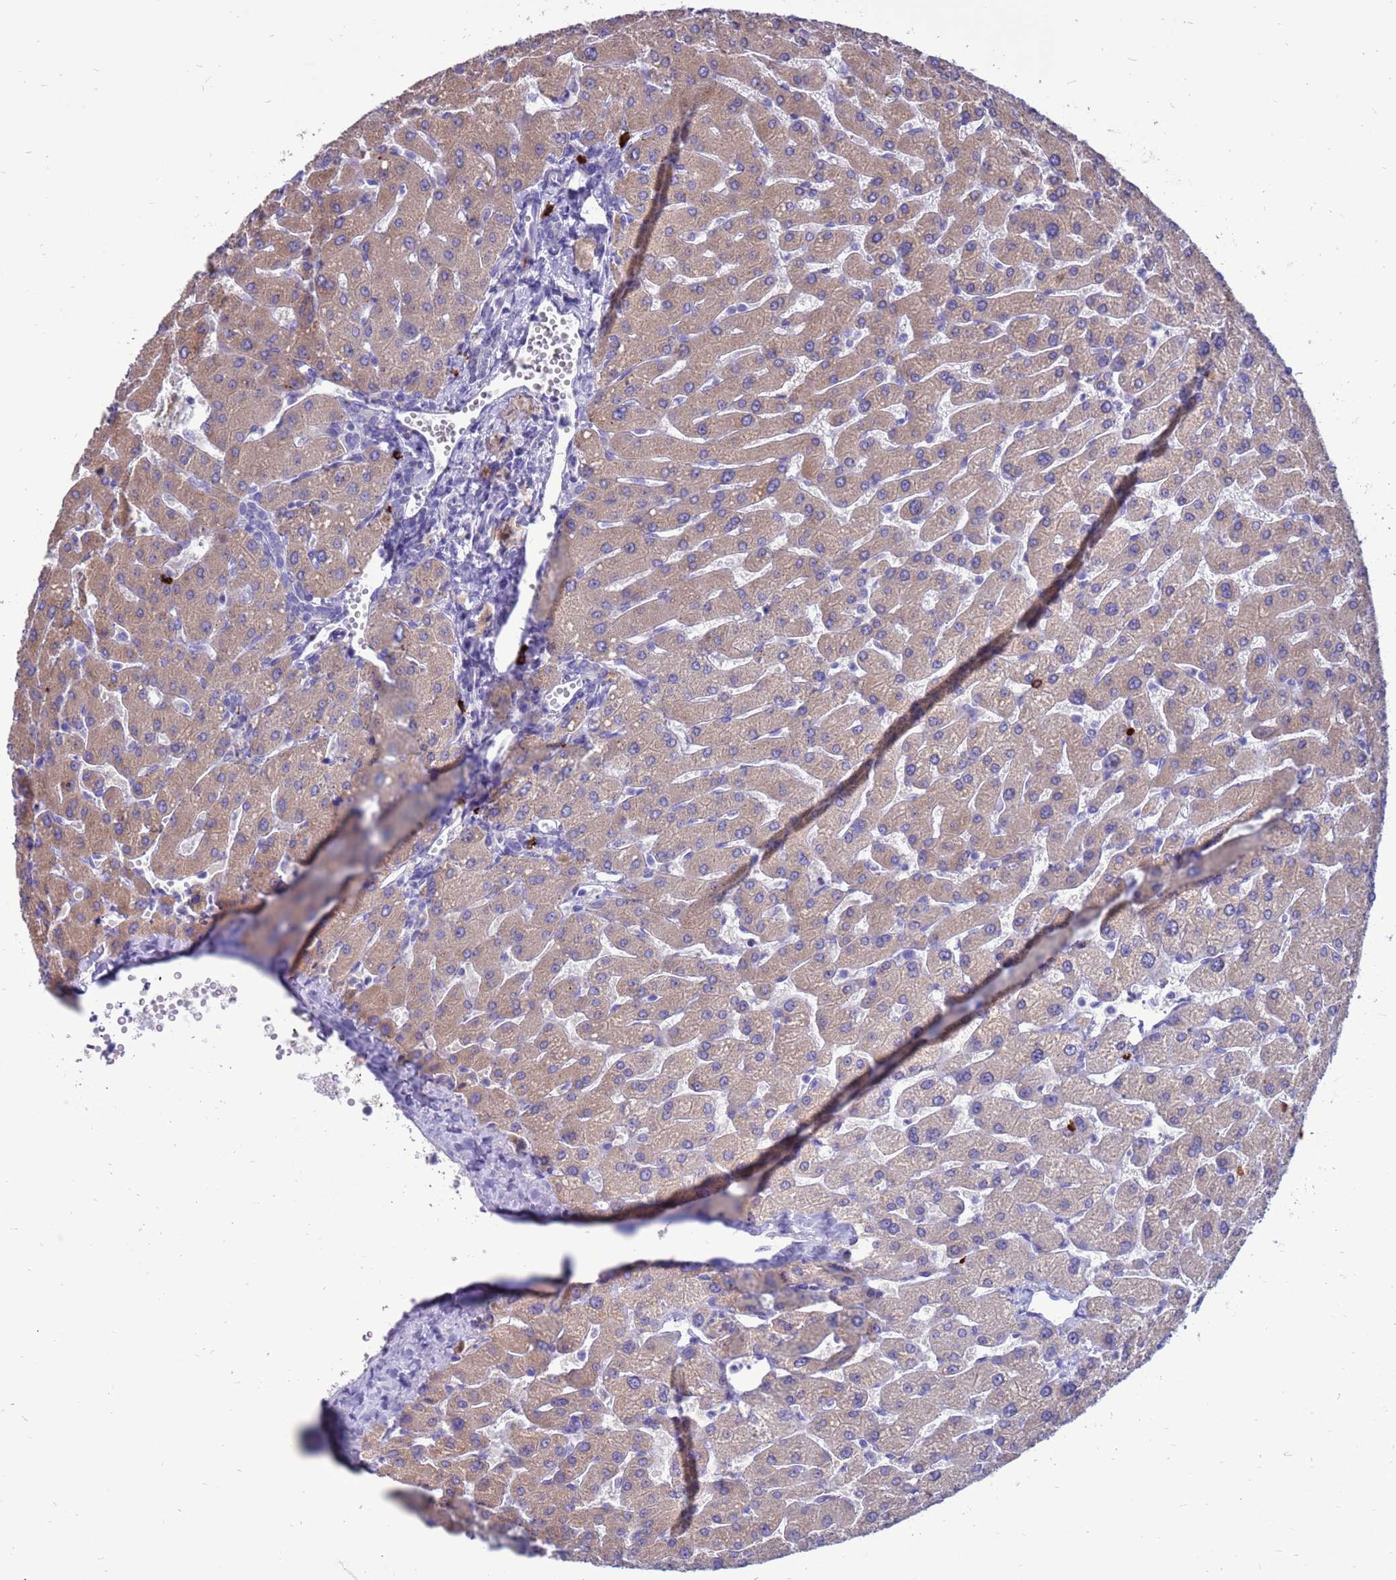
{"staining": {"intensity": "negative", "quantity": "none", "location": "none"}, "tissue": "liver", "cell_type": "Cholangiocytes", "image_type": "normal", "snomed": [{"axis": "morphology", "description": "Normal tissue, NOS"}, {"axis": "topography", "description": "Liver"}], "caption": "Liver stained for a protein using immunohistochemistry reveals no staining cholangiocytes.", "gene": "PDE10A", "patient": {"sex": "male", "age": 55}}